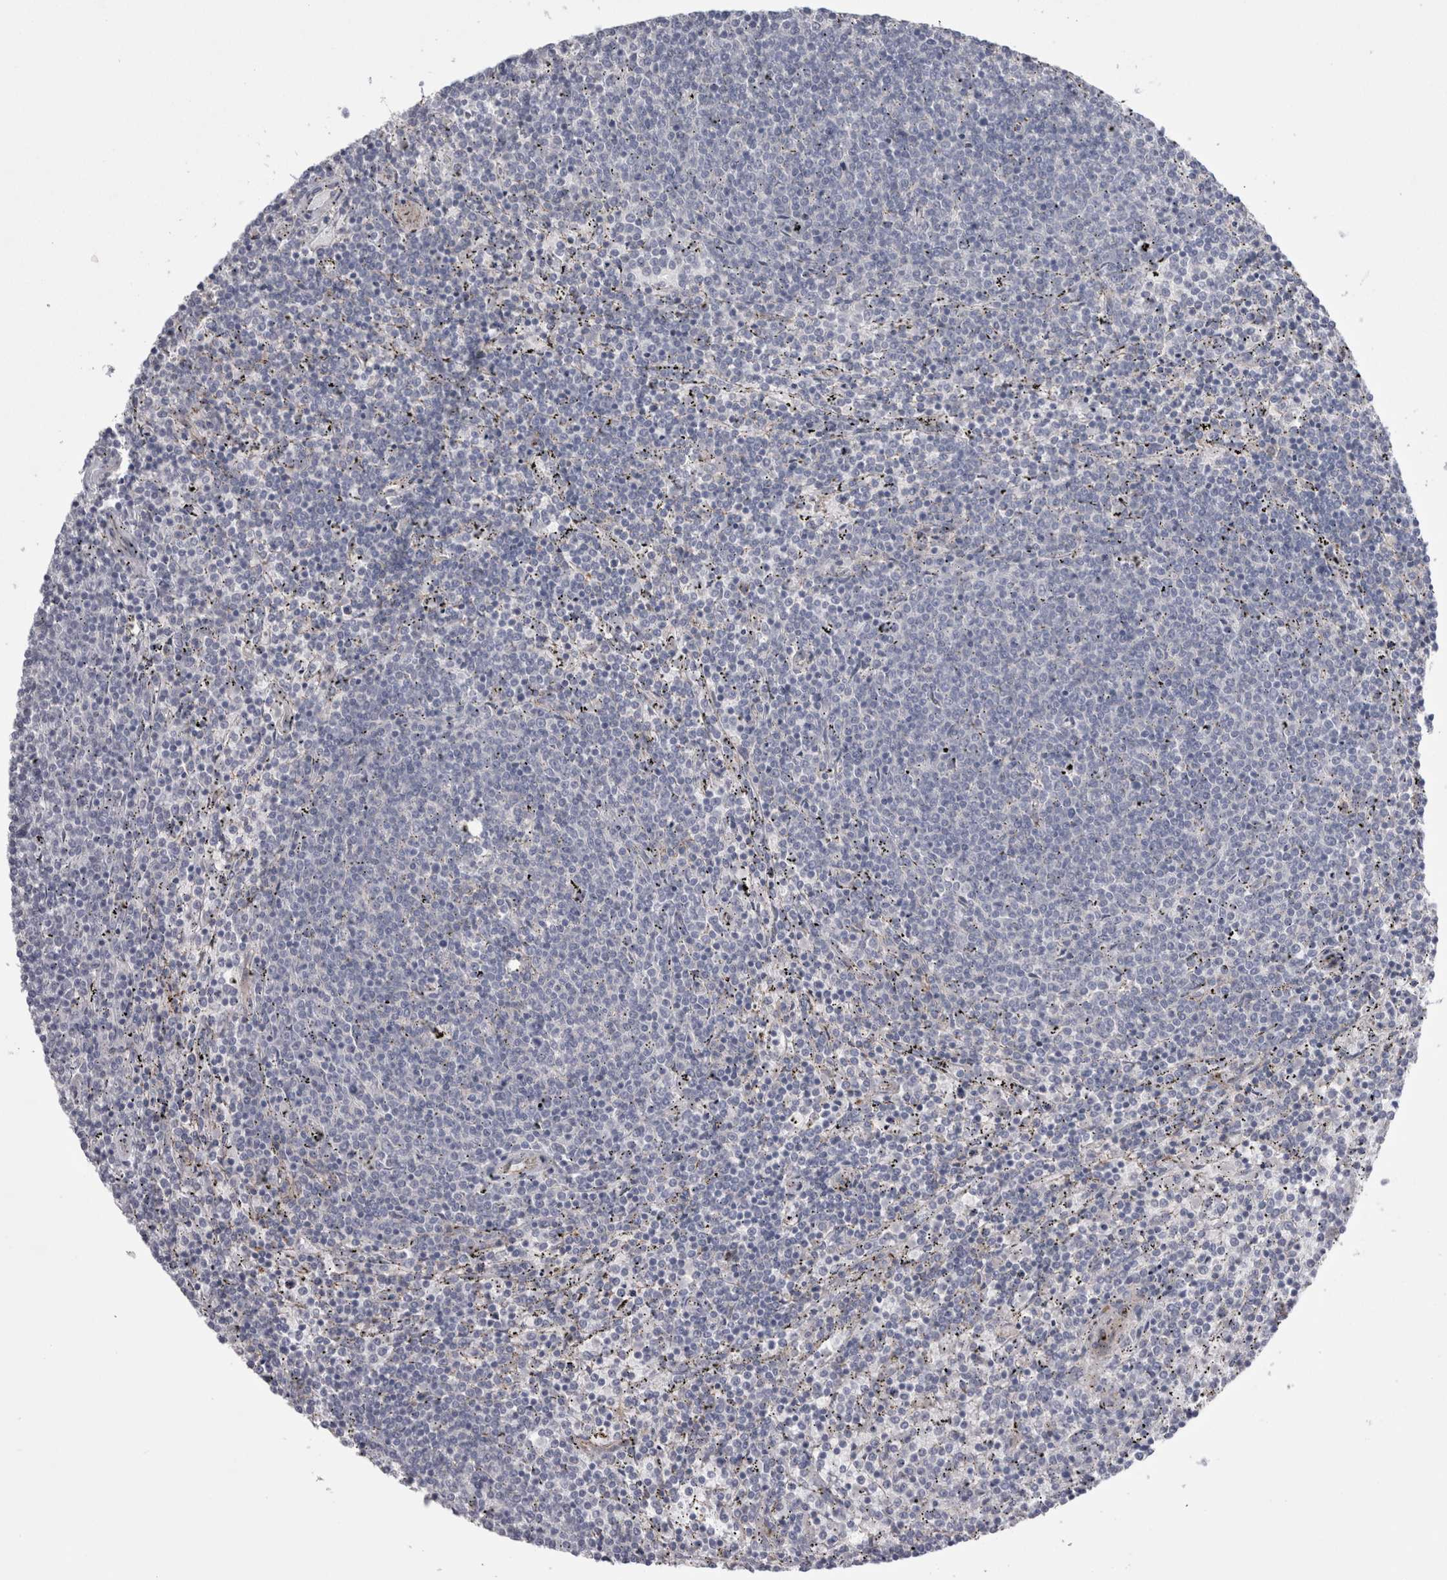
{"staining": {"intensity": "negative", "quantity": "none", "location": "none"}, "tissue": "lymphoma", "cell_type": "Tumor cells", "image_type": "cancer", "snomed": [{"axis": "morphology", "description": "Malignant lymphoma, non-Hodgkin's type, Low grade"}, {"axis": "topography", "description": "Spleen"}], "caption": "Immunohistochemistry photomicrograph of neoplastic tissue: human malignant lymphoma, non-Hodgkin's type (low-grade) stained with DAB (3,3'-diaminobenzidine) demonstrates no significant protein staining in tumor cells.", "gene": "EPDR1", "patient": {"sex": "female", "age": 50}}